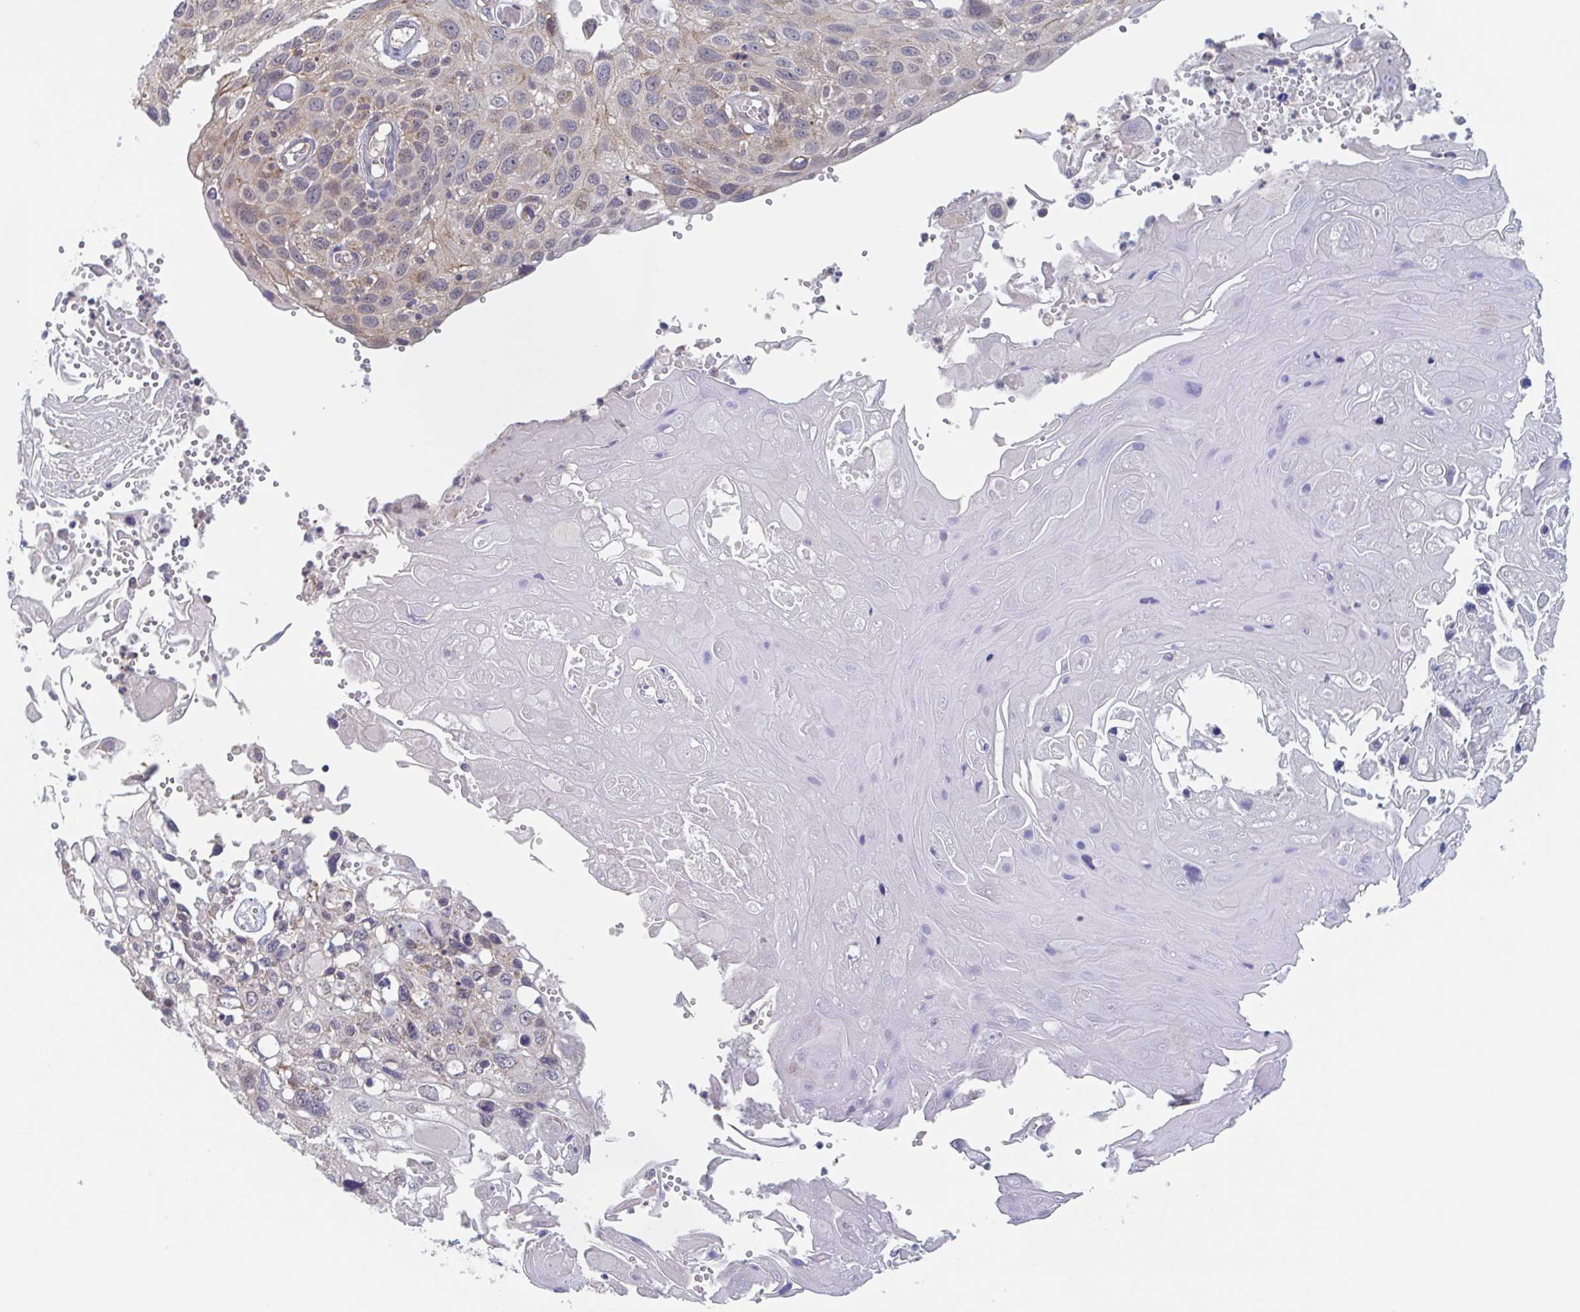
{"staining": {"intensity": "weak", "quantity": "25%-75%", "location": "cytoplasmic/membranous"}, "tissue": "cervical cancer", "cell_type": "Tumor cells", "image_type": "cancer", "snomed": [{"axis": "morphology", "description": "Squamous cell carcinoma, NOS"}, {"axis": "topography", "description": "Cervix"}], "caption": "IHC of human cervical squamous cell carcinoma exhibits low levels of weak cytoplasmic/membranous staining in approximately 25%-75% of tumor cells.", "gene": "SURF1", "patient": {"sex": "female", "age": 70}}